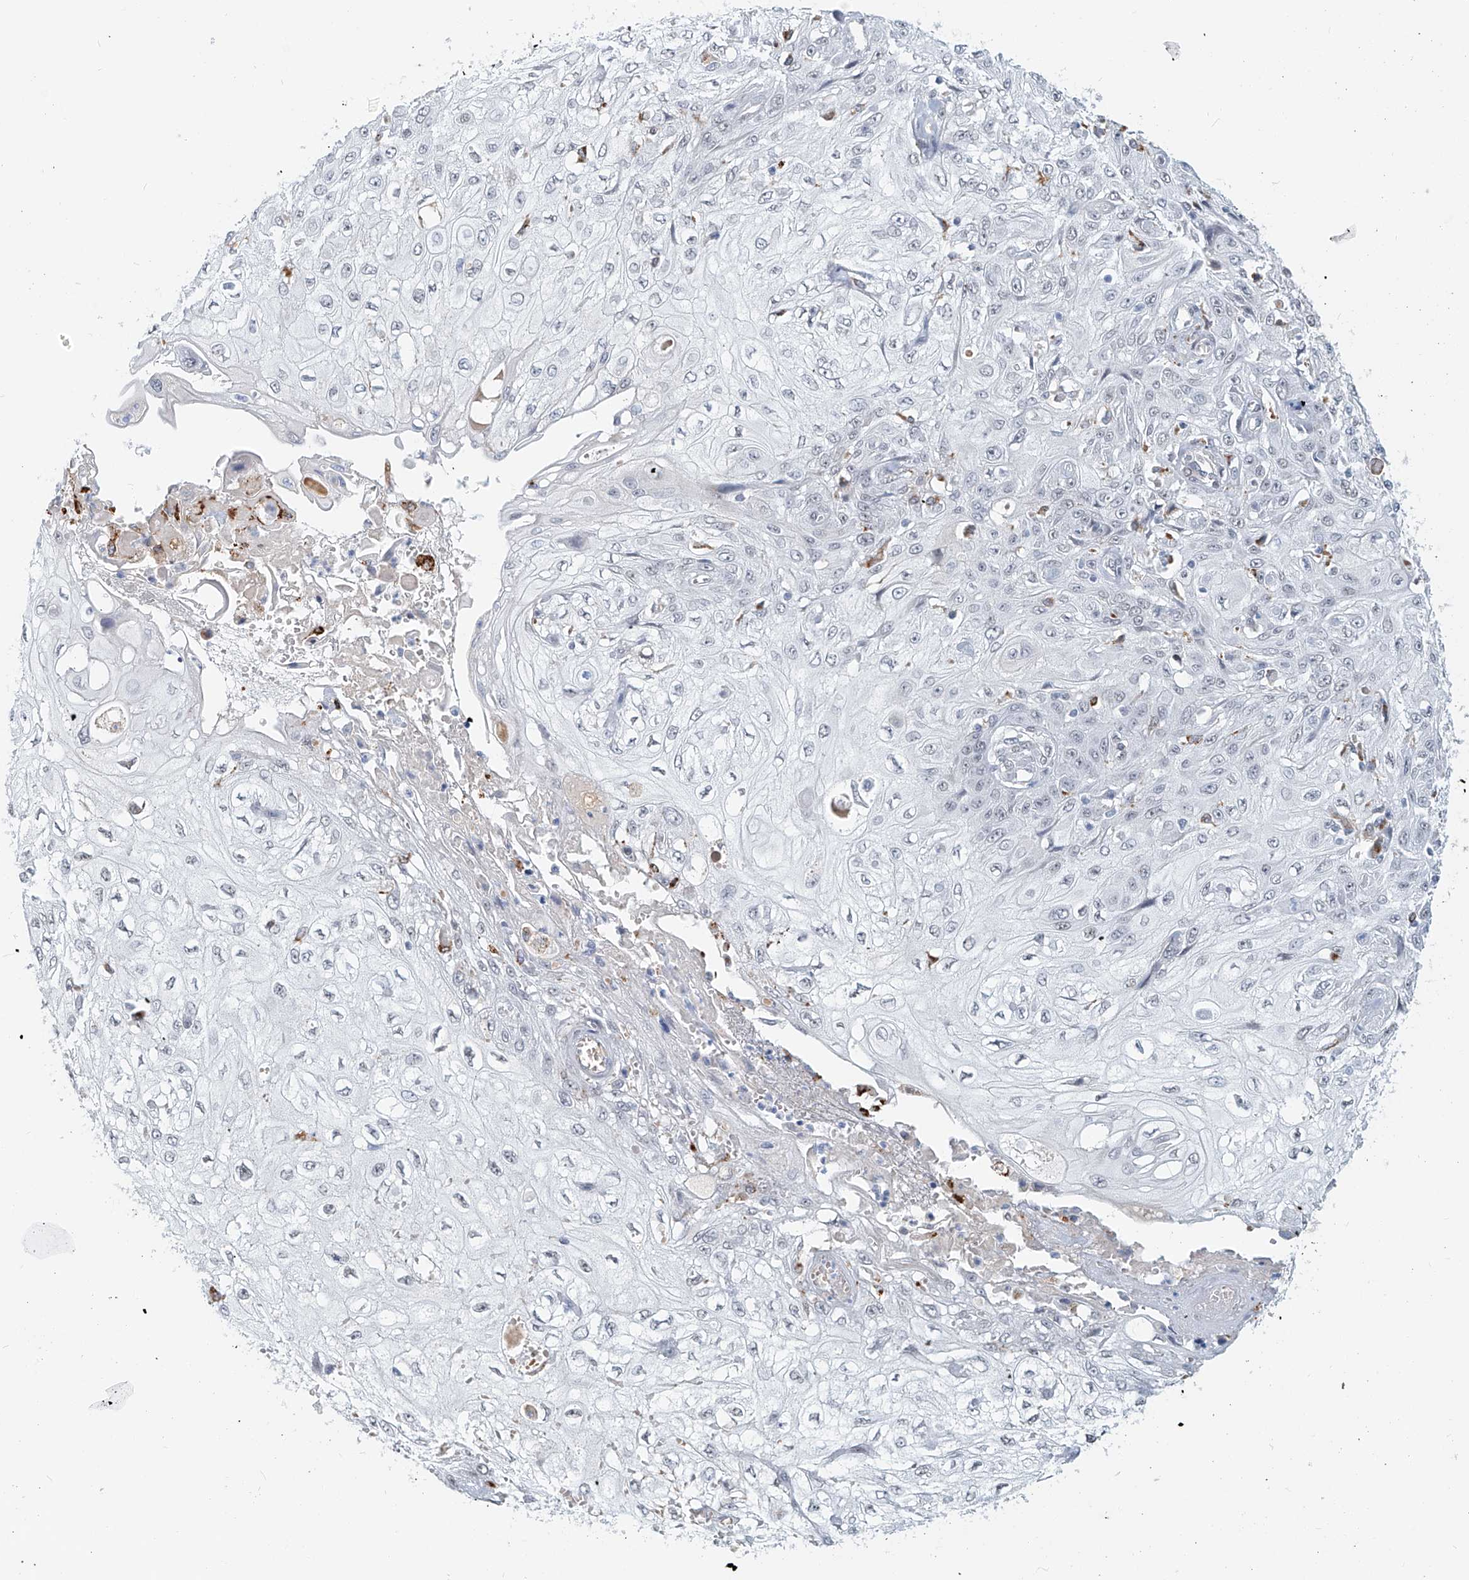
{"staining": {"intensity": "negative", "quantity": "none", "location": "none"}, "tissue": "skin cancer", "cell_type": "Tumor cells", "image_type": "cancer", "snomed": [{"axis": "morphology", "description": "Squamous cell carcinoma, NOS"}, {"axis": "morphology", "description": "Squamous cell carcinoma, metastatic, NOS"}, {"axis": "topography", "description": "Skin"}, {"axis": "topography", "description": "Lymph node"}], "caption": "The micrograph demonstrates no staining of tumor cells in squamous cell carcinoma (skin).", "gene": "SASH1", "patient": {"sex": "male", "age": 75}}